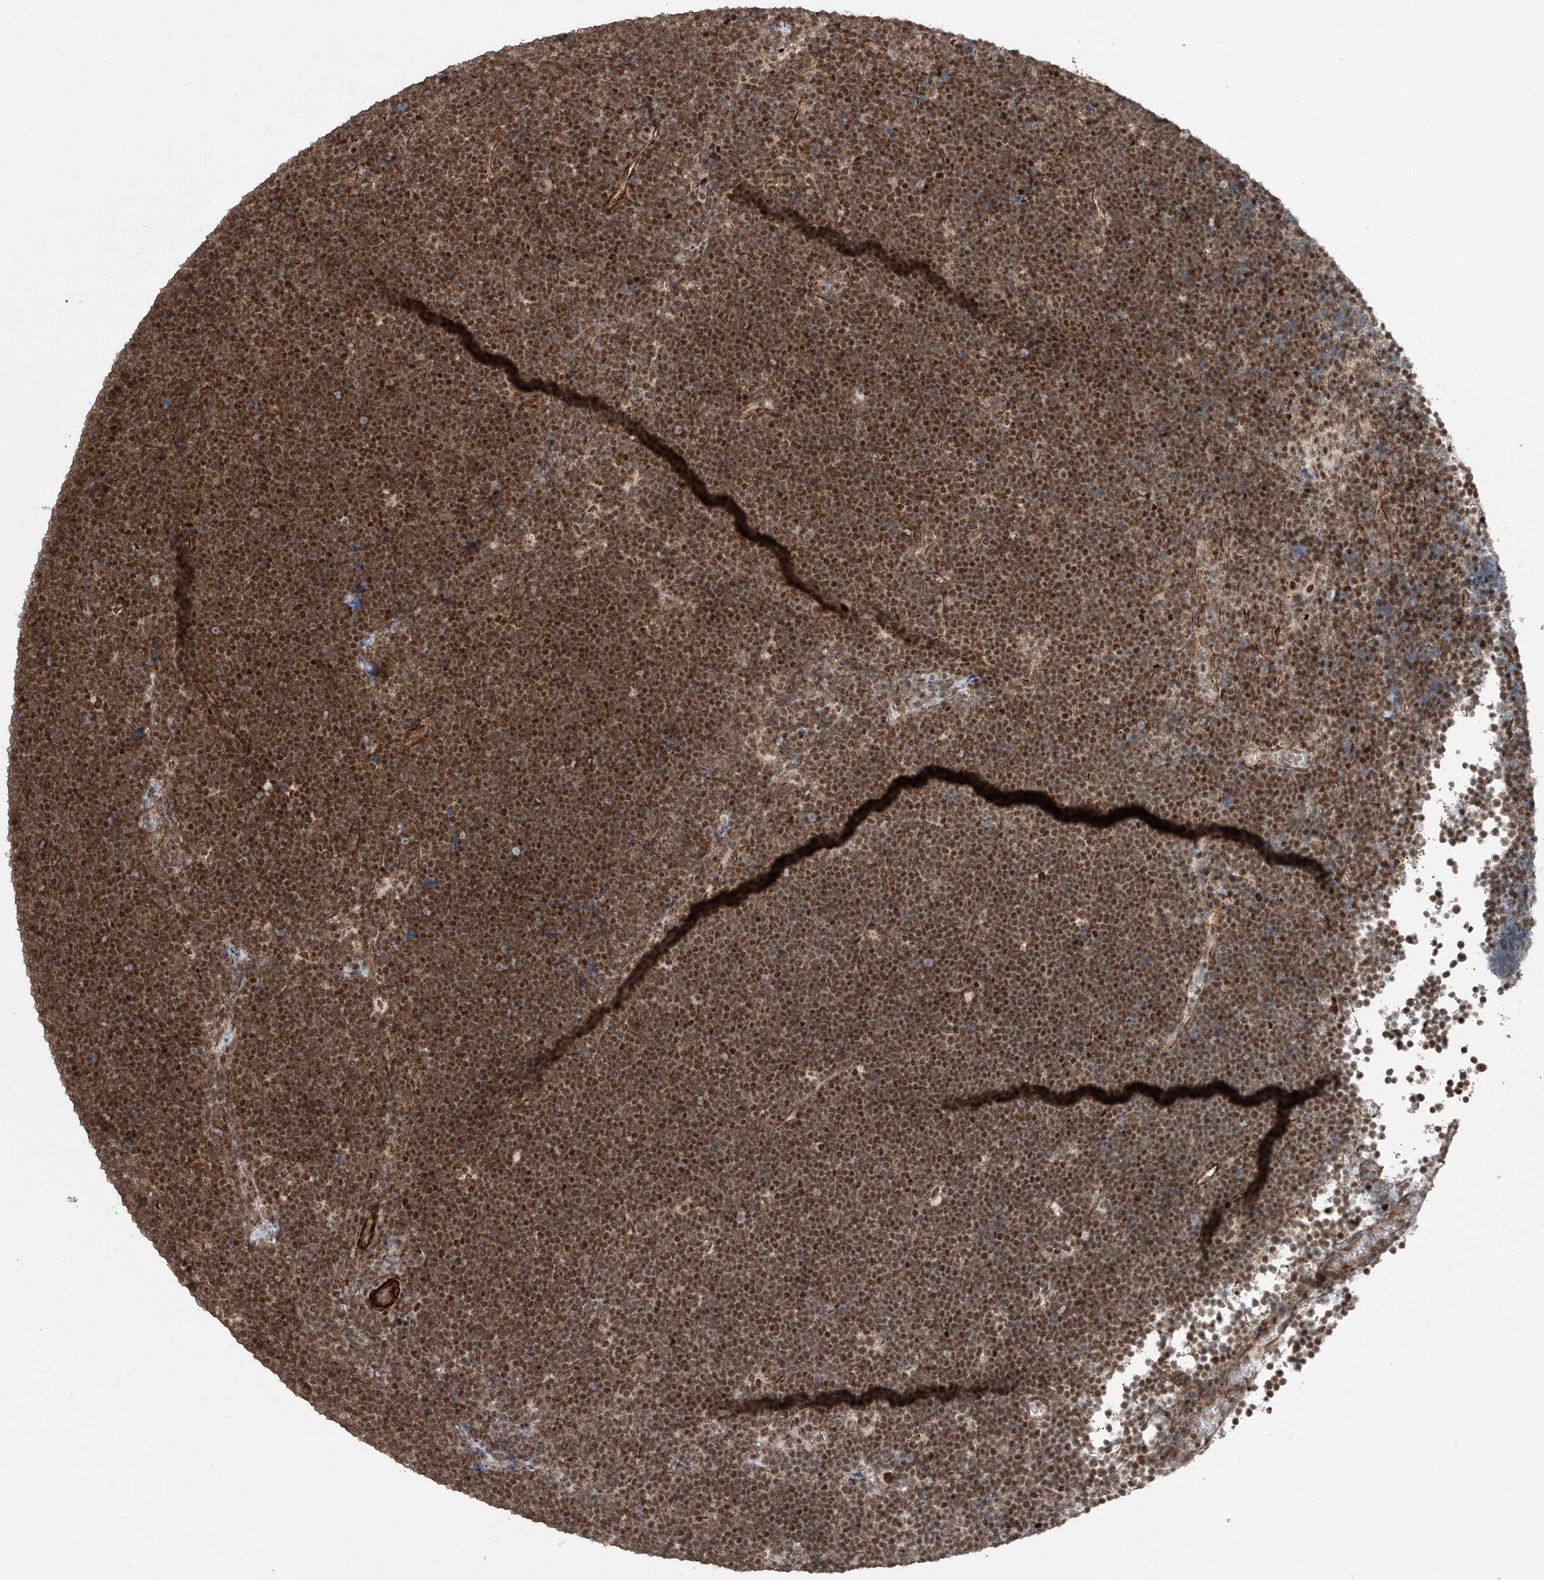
{"staining": {"intensity": "moderate", "quantity": ">75%", "location": "nuclear"}, "tissue": "lymphoma", "cell_type": "Tumor cells", "image_type": "cancer", "snomed": [{"axis": "morphology", "description": "Malignant lymphoma, non-Hodgkin's type, High grade"}, {"axis": "topography", "description": "Lymph node"}], "caption": "The histopathology image exhibits staining of malignant lymphoma, non-Hodgkin's type (high-grade), revealing moderate nuclear protein positivity (brown color) within tumor cells.", "gene": "SDE2", "patient": {"sex": "male", "age": 13}}